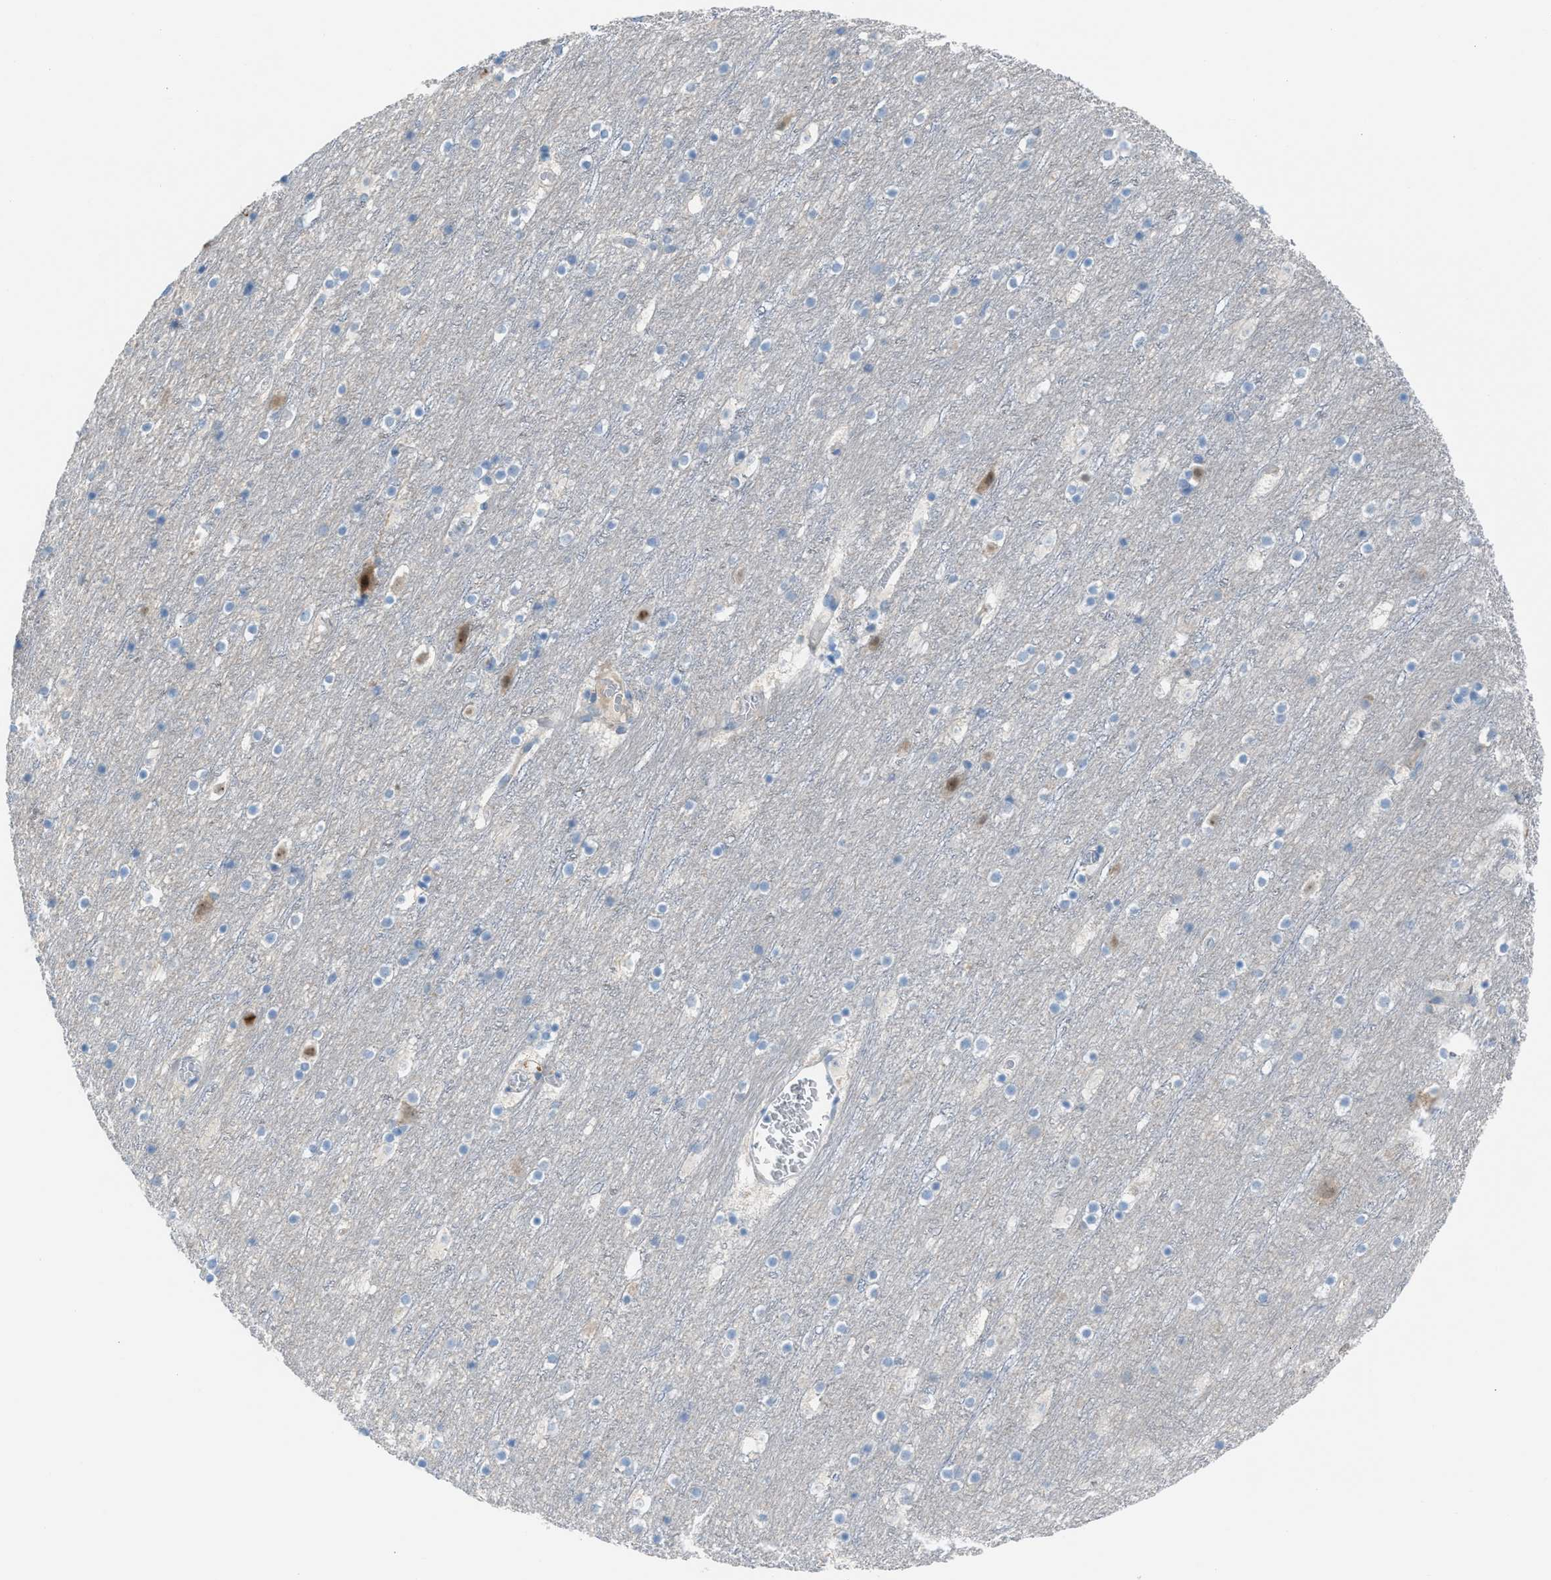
{"staining": {"intensity": "negative", "quantity": "none", "location": "none"}, "tissue": "cerebral cortex", "cell_type": "Endothelial cells", "image_type": "normal", "snomed": [{"axis": "morphology", "description": "Normal tissue, NOS"}, {"axis": "topography", "description": "Cerebral cortex"}], "caption": "Photomicrograph shows no significant protein expression in endothelial cells of benign cerebral cortex. (DAB IHC, high magnification).", "gene": "CLEC10A", "patient": {"sex": "male", "age": 45}}